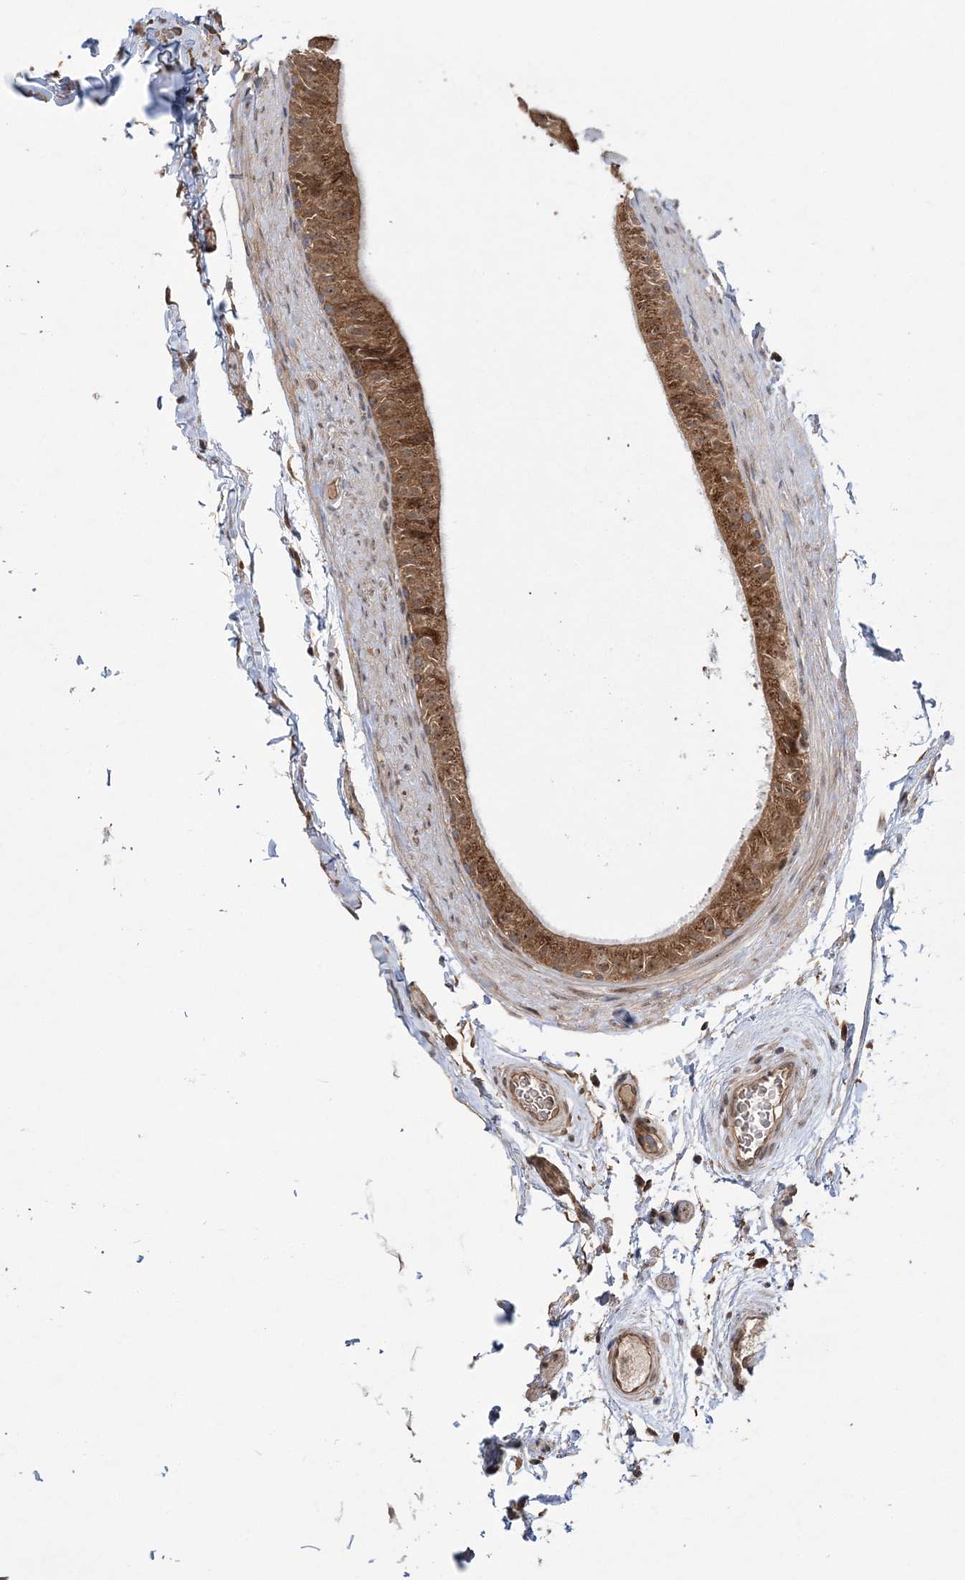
{"staining": {"intensity": "moderate", "quantity": ">75%", "location": "cytoplasmic/membranous"}, "tissue": "epididymis", "cell_type": "Glandular cells", "image_type": "normal", "snomed": [{"axis": "morphology", "description": "Normal tissue, NOS"}, {"axis": "topography", "description": "Epididymis"}], "caption": "Protein analysis of normal epididymis shows moderate cytoplasmic/membranous expression in about >75% of glandular cells.", "gene": "KIF4A", "patient": {"sex": "male", "age": 49}}